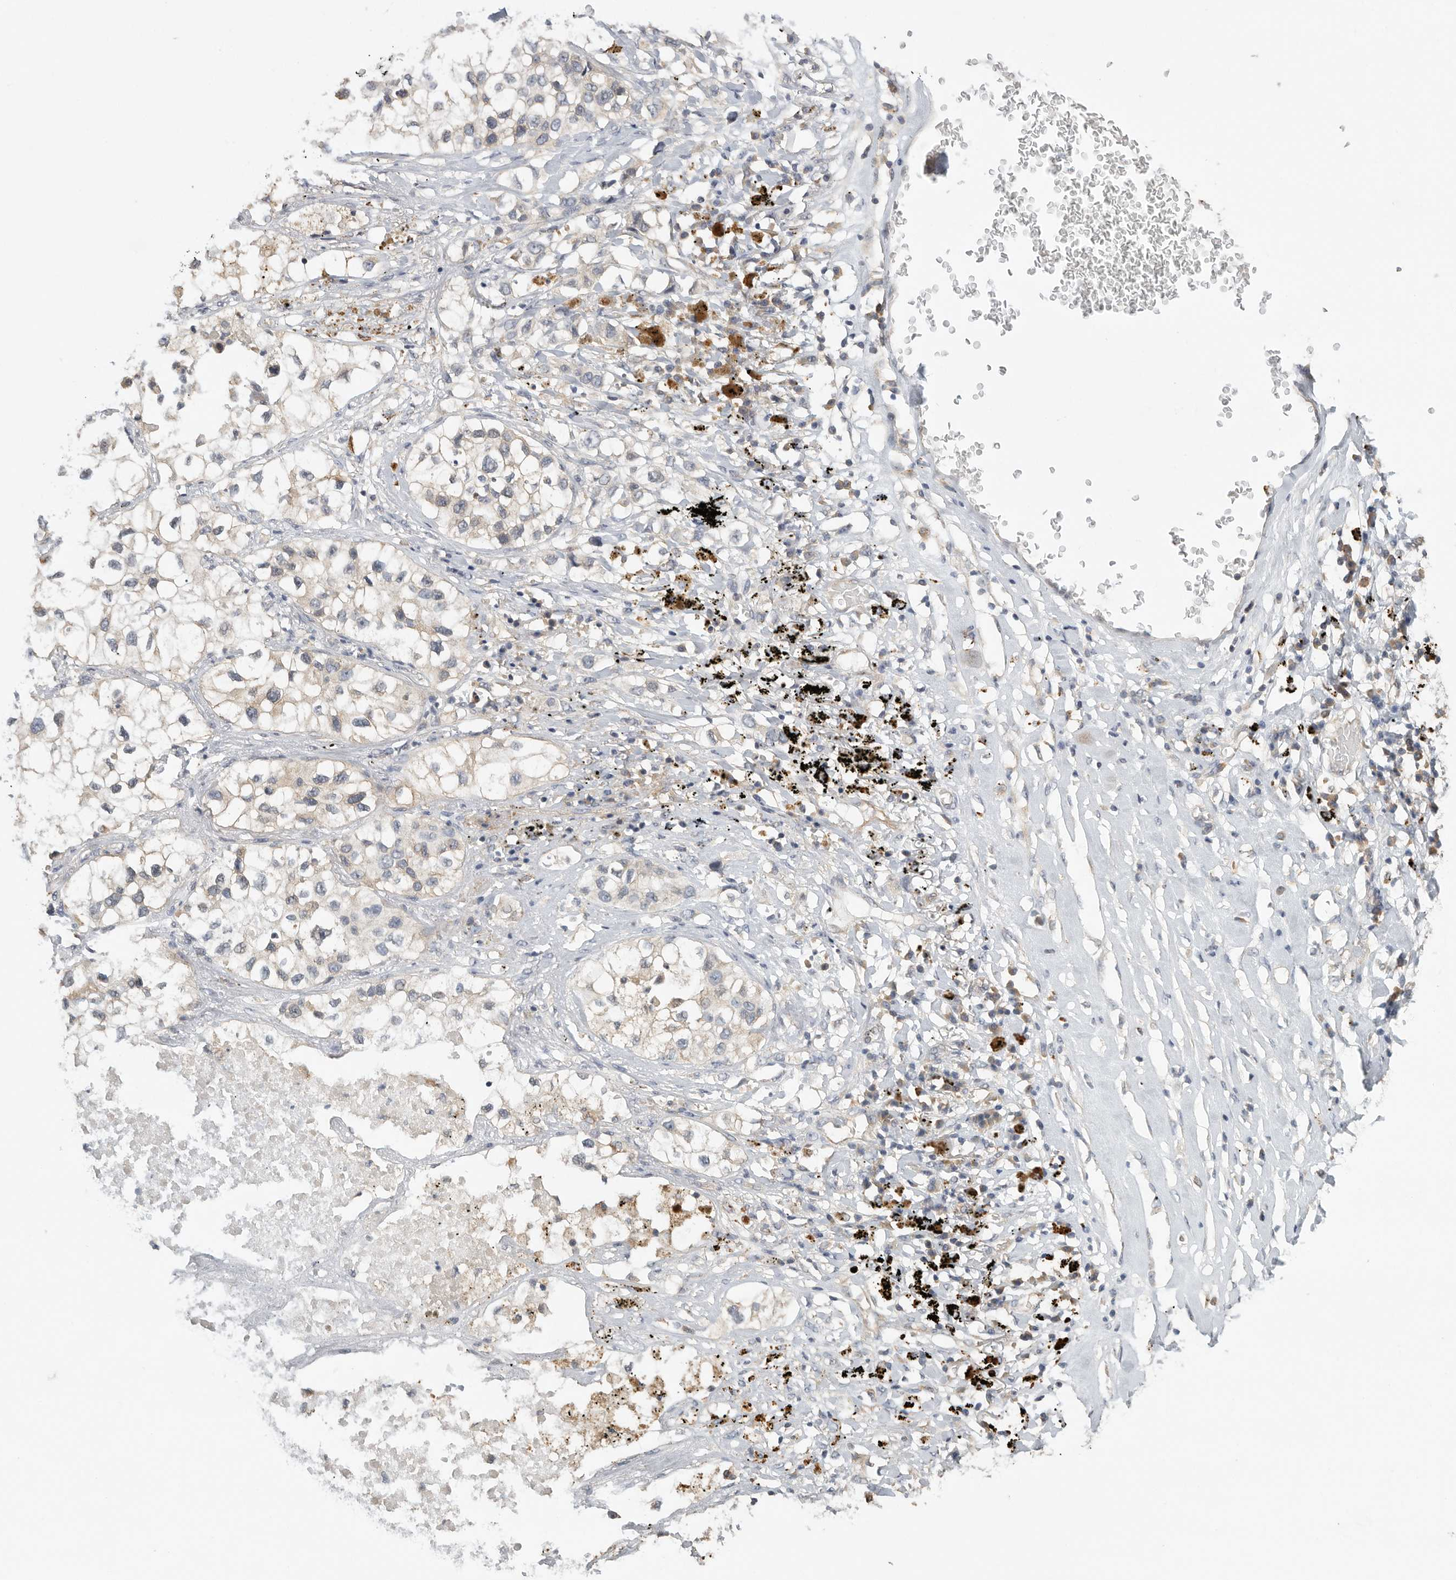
{"staining": {"intensity": "negative", "quantity": "none", "location": "none"}, "tissue": "lung cancer", "cell_type": "Tumor cells", "image_type": "cancer", "snomed": [{"axis": "morphology", "description": "Adenocarcinoma, NOS"}, {"axis": "topography", "description": "Lung"}], "caption": "Image shows no protein expression in tumor cells of lung adenocarcinoma tissue.", "gene": "CCT8", "patient": {"sex": "male", "age": 63}}